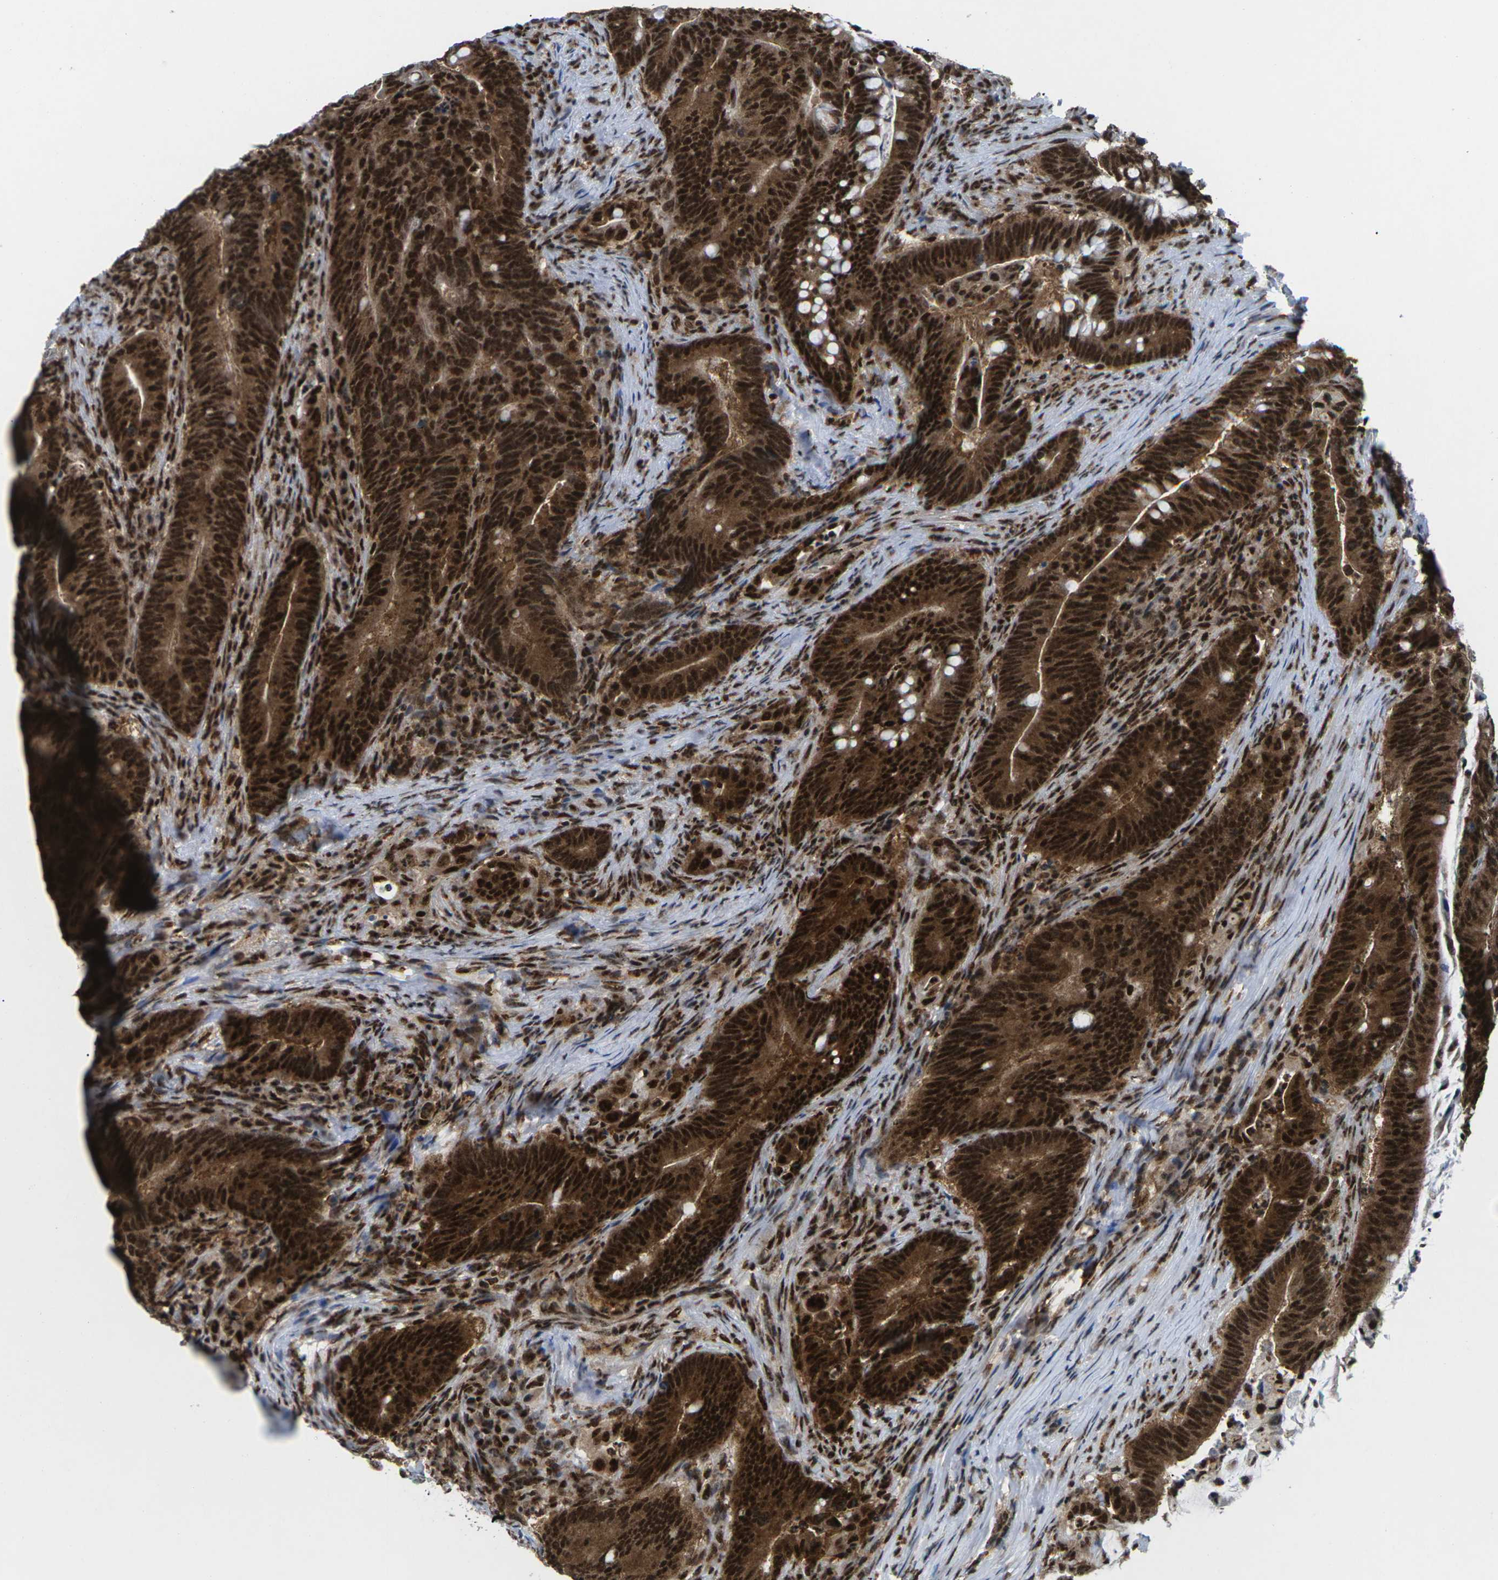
{"staining": {"intensity": "strong", "quantity": ">75%", "location": "cytoplasmic/membranous,nuclear"}, "tissue": "colorectal cancer", "cell_type": "Tumor cells", "image_type": "cancer", "snomed": [{"axis": "morphology", "description": "Normal tissue, NOS"}, {"axis": "morphology", "description": "Adenocarcinoma, NOS"}, {"axis": "topography", "description": "Colon"}], "caption": "Human colorectal adenocarcinoma stained with a protein marker shows strong staining in tumor cells.", "gene": "MAGOH", "patient": {"sex": "female", "age": 66}}